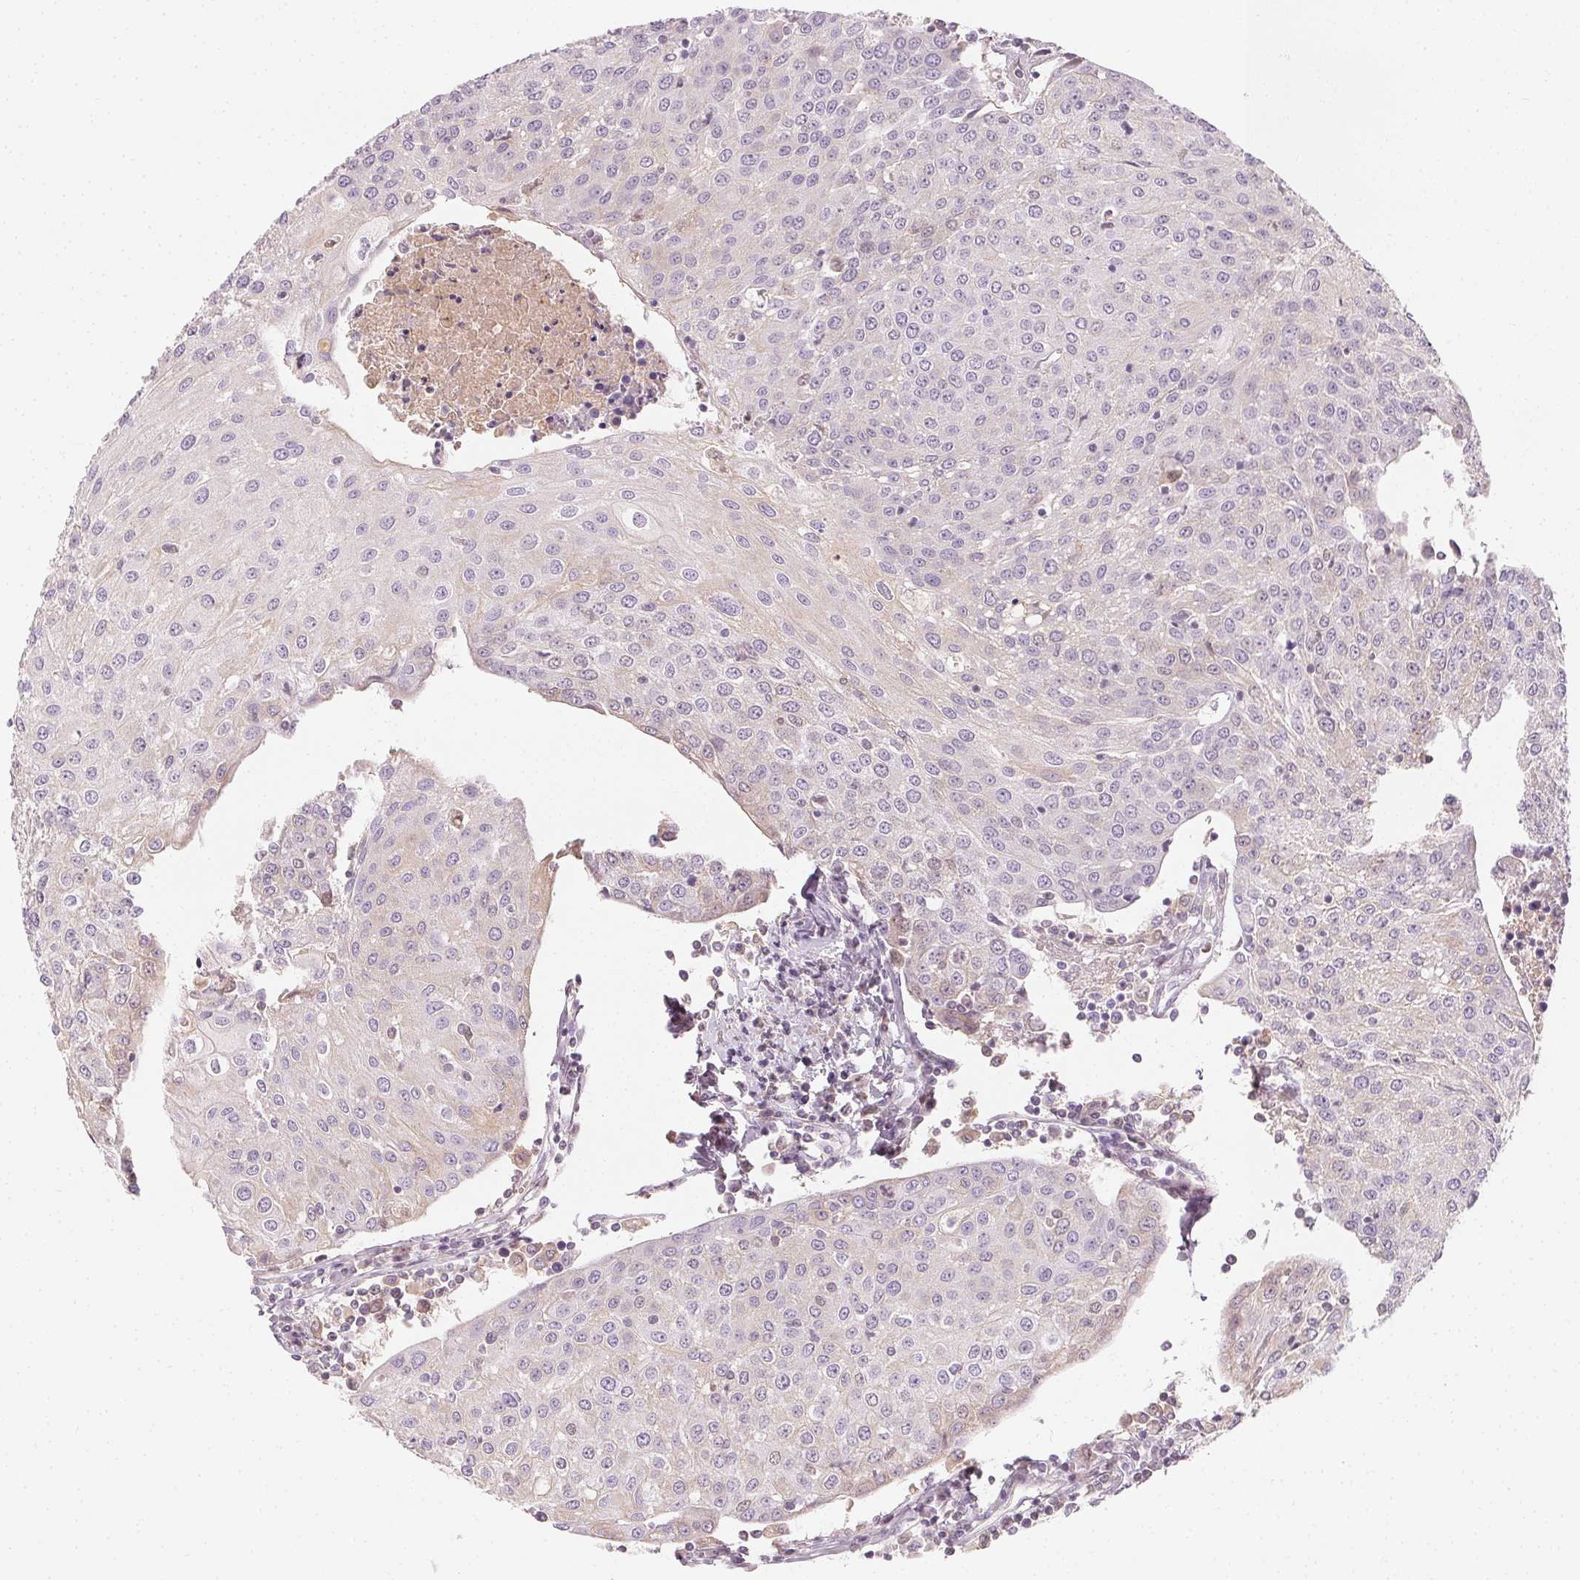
{"staining": {"intensity": "negative", "quantity": "none", "location": "none"}, "tissue": "urothelial cancer", "cell_type": "Tumor cells", "image_type": "cancer", "snomed": [{"axis": "morphology", "description": "Urothelial carcinoma, High grade"}, {"axis": "topography", "description": "Urinary bladder"}], "caption": "High magnification brightfield microscopy of urothelial cancer stained with DAB (brown) and counterstained with hematoxylin (blue): tumor cells show no significant expression.", "gene": "AFM", "patient": {"sex": "female", "age": 85}}